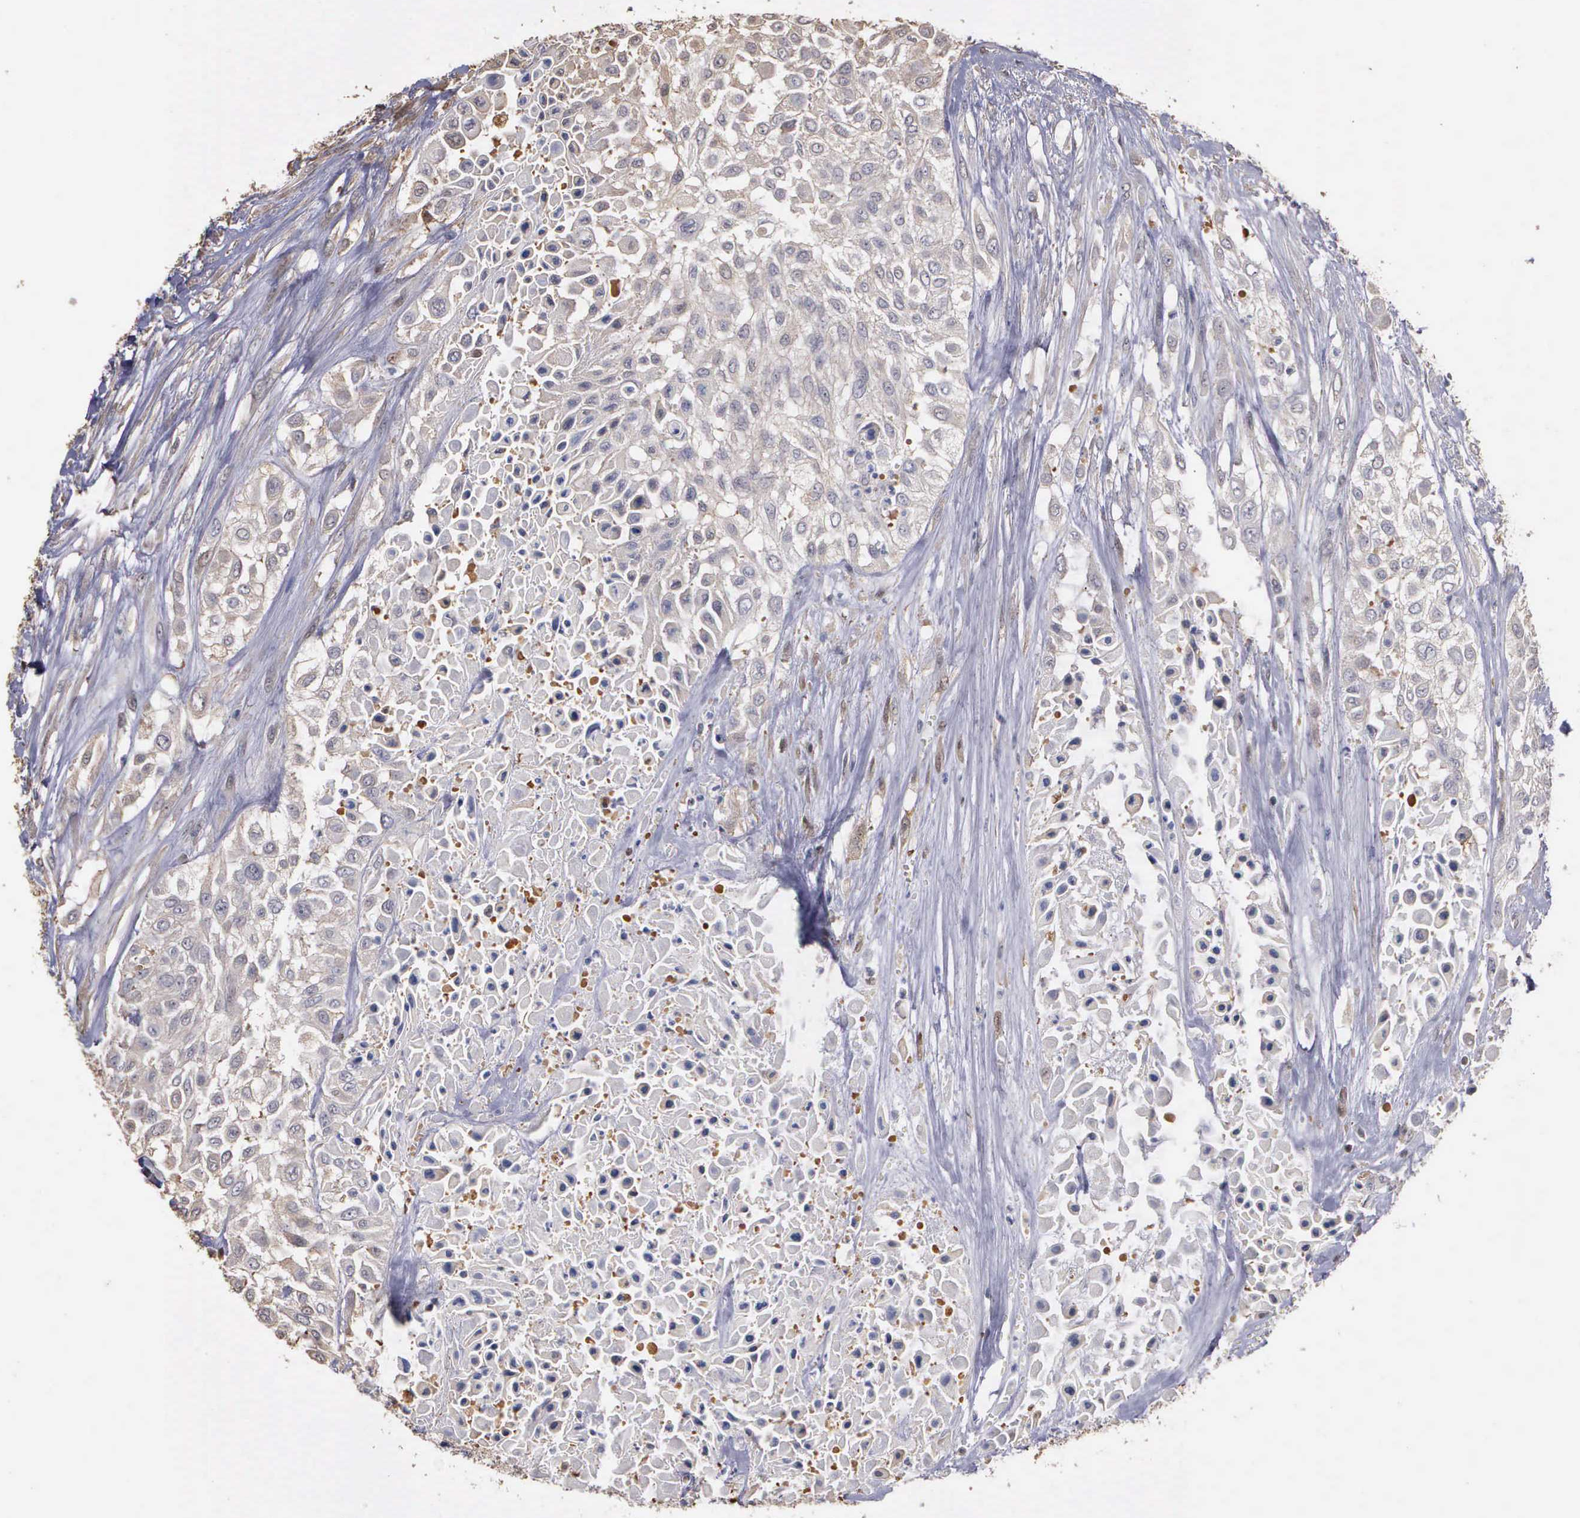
{"staining": {"intensity": "negative", "quantity": "none", "location": "none"}, "tissue": "urothelial cancer", "cell_type": "Tumor cells", "image_type": "cancer", "snomed": [{"axis": "morphology", "description": "Urothelial carcinoma, High grade"}, {"axis": "topography", "description": "Urinary bladder"}], "caption": "A histopathology image of urothelial cancer stained for a protein demonstrates no brown staining in tumor cells.", "gene": "ENO3", "patient": {"sex": "male", "age": 57}}